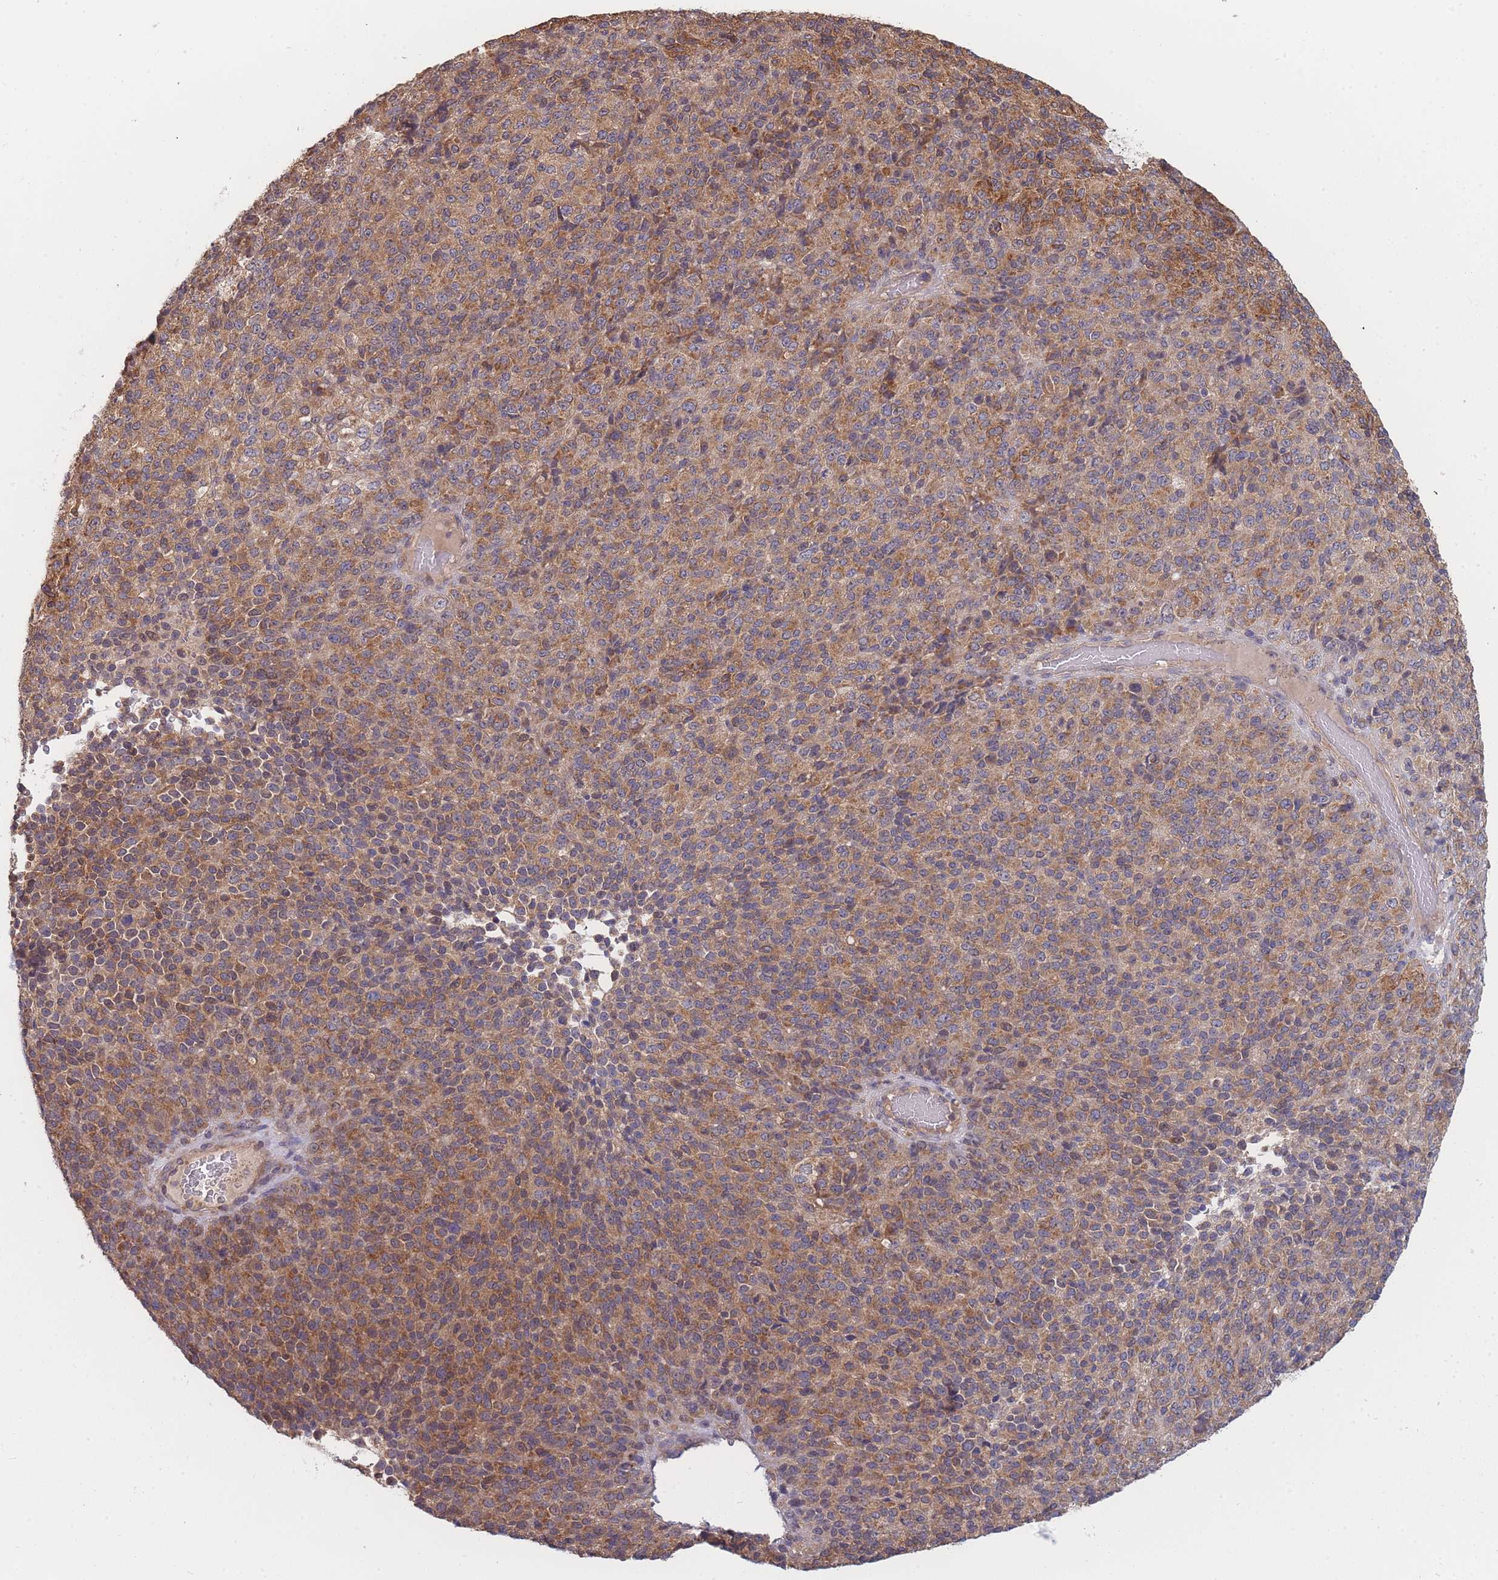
{"staining": {"intensity": "moderate", "quantity": ">75%", "location": "cytoplasmic/membranous"}, "tissue": "melanoma", "cell_type": "Tumor cells", "image_type": "cancer", "snomed": [{"axis": "morphology", "description": "Malignant melanoma, Metastatic site"}, {"axis": "topography", "description": "Brain"}], "caption": "Immunohistochemistry (IHC) photomicrograph of human melanoma stained for a protein (brown), which displays medium levels of moderate cytoplasmic/membranous positivity in about >75% of tumor cells.", "gene": "MRPS18B", "patient": {"sex": "female", "age": 56}}